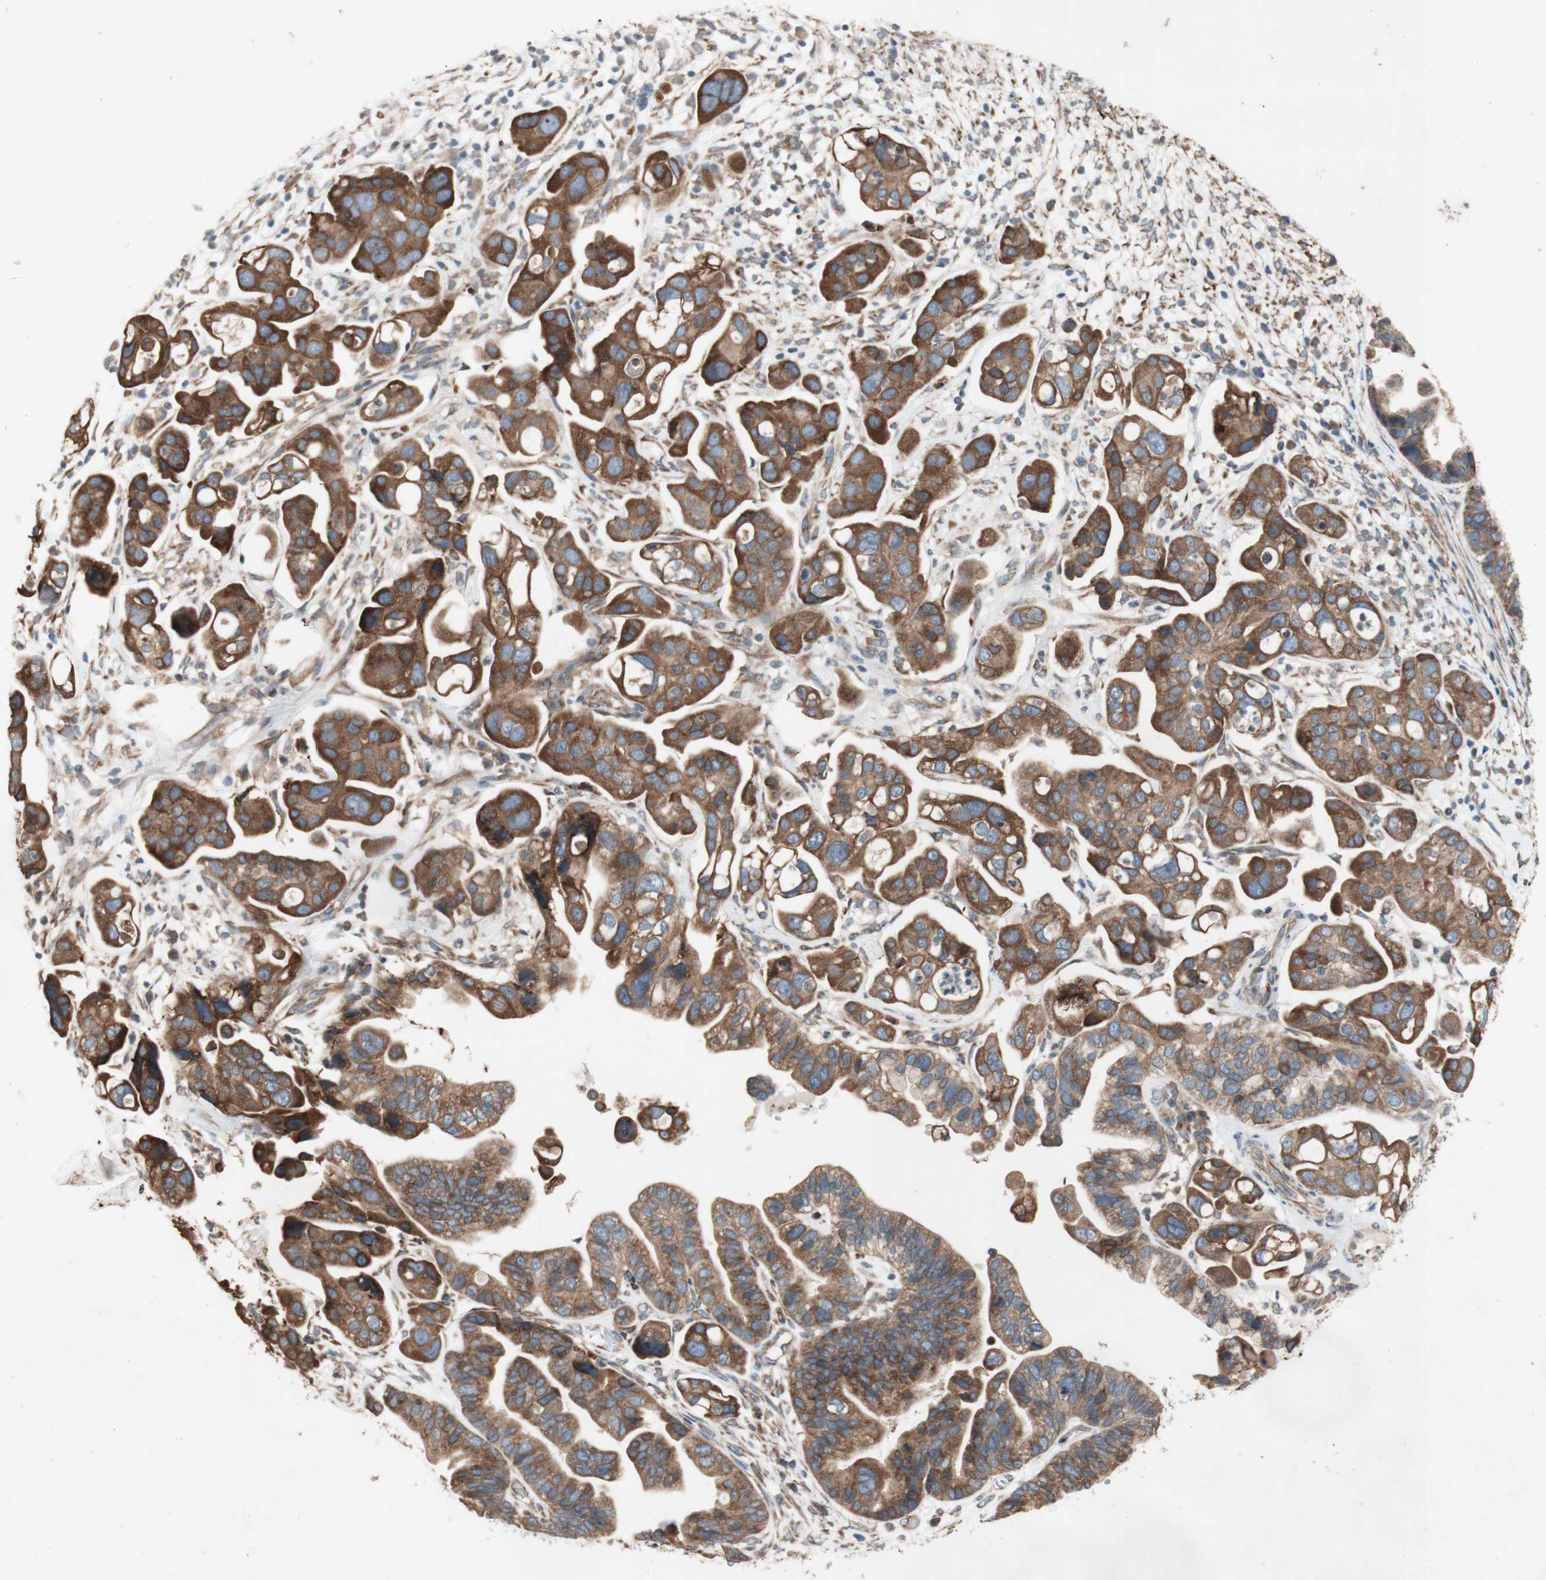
{"staining": {"intensity": "strong", "quantity": ">75%", "location": "cytoplasmic/membranous"}, "tissue": "ovarian cancer", "cell_type": "Tumor cells", "image_type": "cancer", "snomed": [{"axis": "morphology", "description": "Cystadenocarcinoma, serous, NOS"}, {"axis": "topography", "description": "Ovary"}], "caption": "A brown stain highlights strong cytoplasmic/membranous positivity of a protein in ovarian serous cystadenocarcinoma tumor cells.", "gene": "SOCS2", "patient": {"sex": "female", "age": 56}}